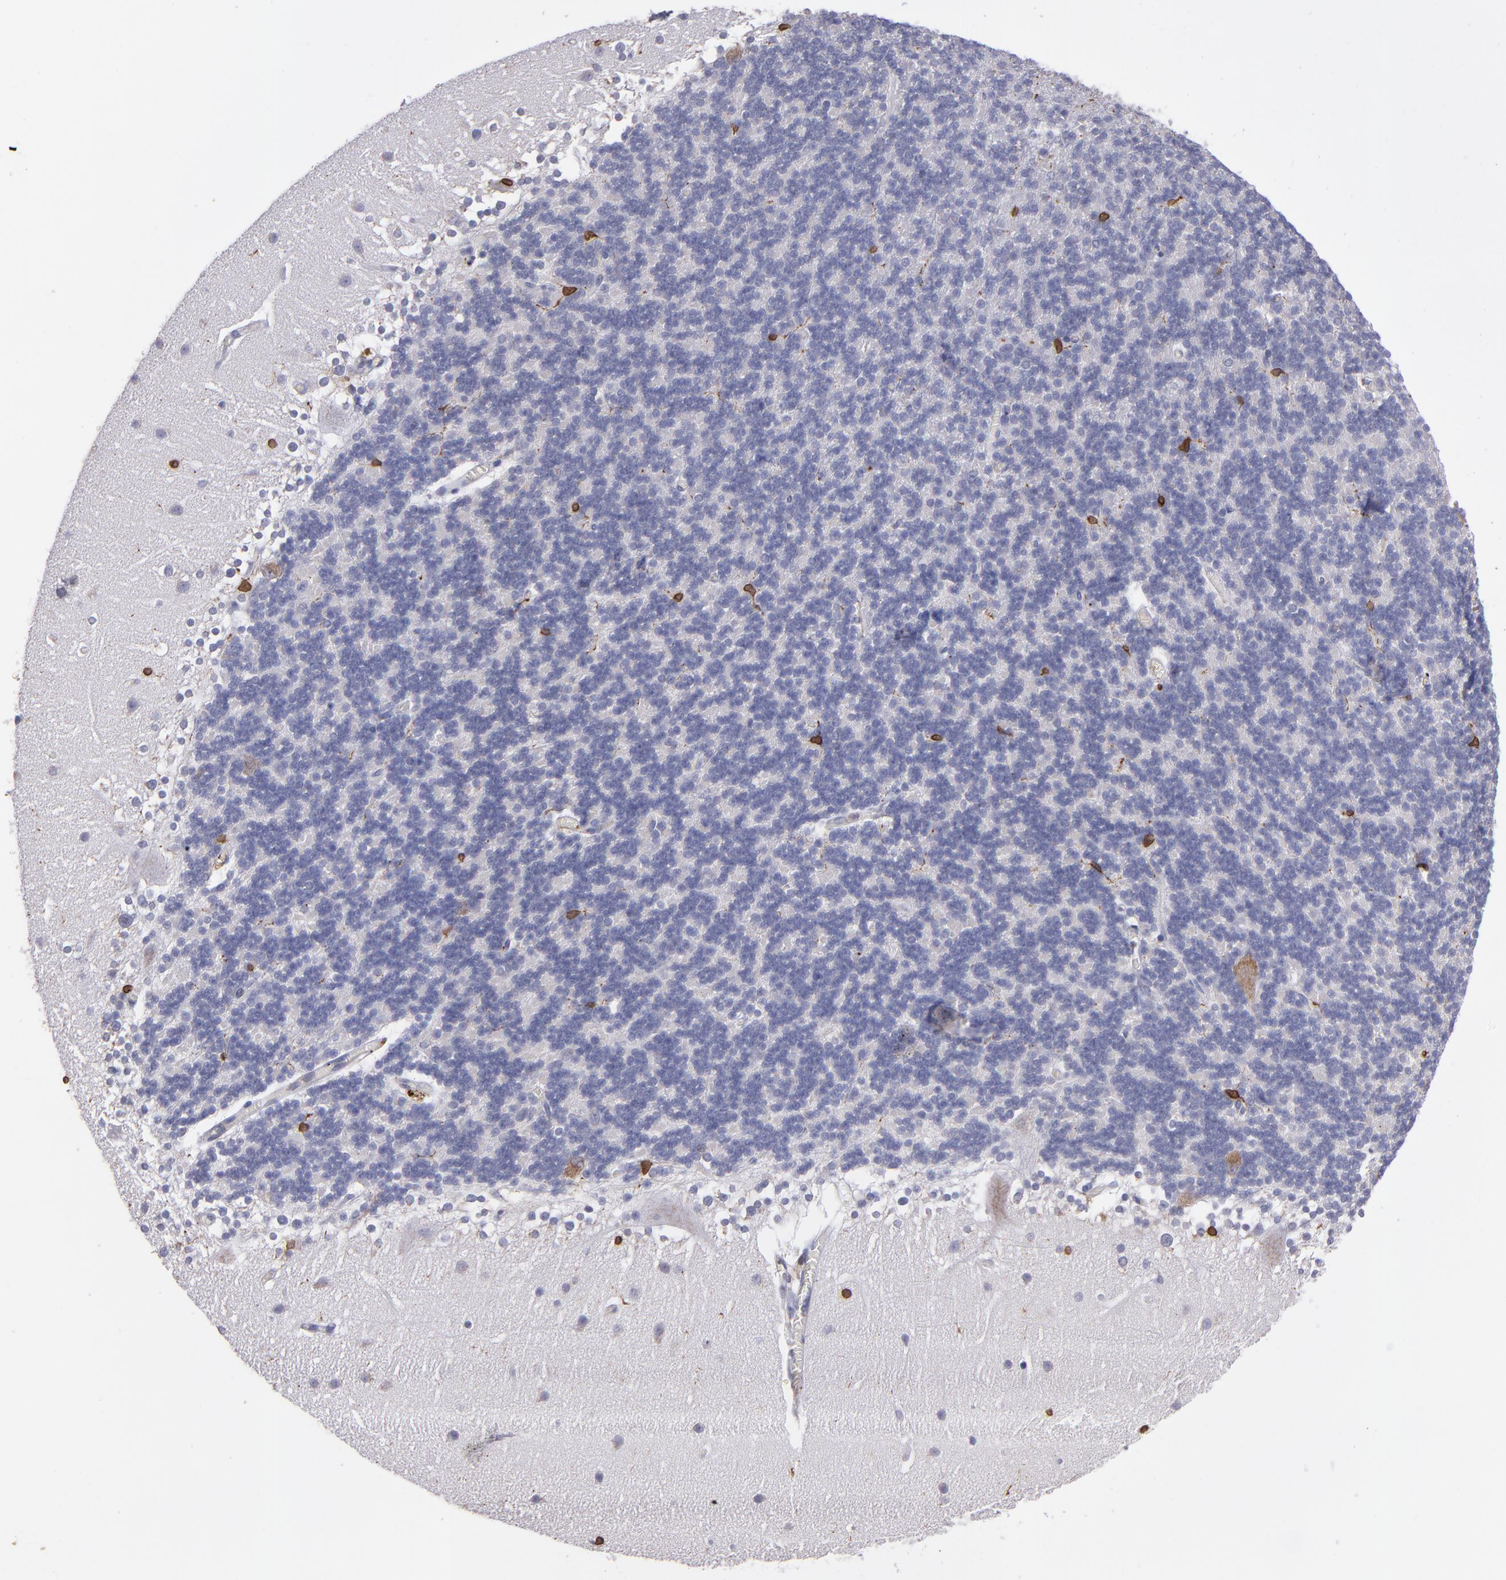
{"staining": {"intensity": "moderate", "quantity": "<25%", "location": "cytoplasmic/membranous,nuclear"}, "tissue": "cerebellum", "cell_type": "Cells in granular layer", "image_type": "normal", "snomed": [{"axis": "morphology", "description": "Normal tissue, NOS"}, {"axis": "topography", "description": "Cerebellum"}], "caption": "Cells in granular layer reveal moderate cytoplasmic/membranous,nuclear positivity in about <25% of cells in normal cerebellum. (DAB IHC with brightfield microscopy, high magnification).", "gene": "PTGS1", "patient": {"sex": "female", "age": 19}}